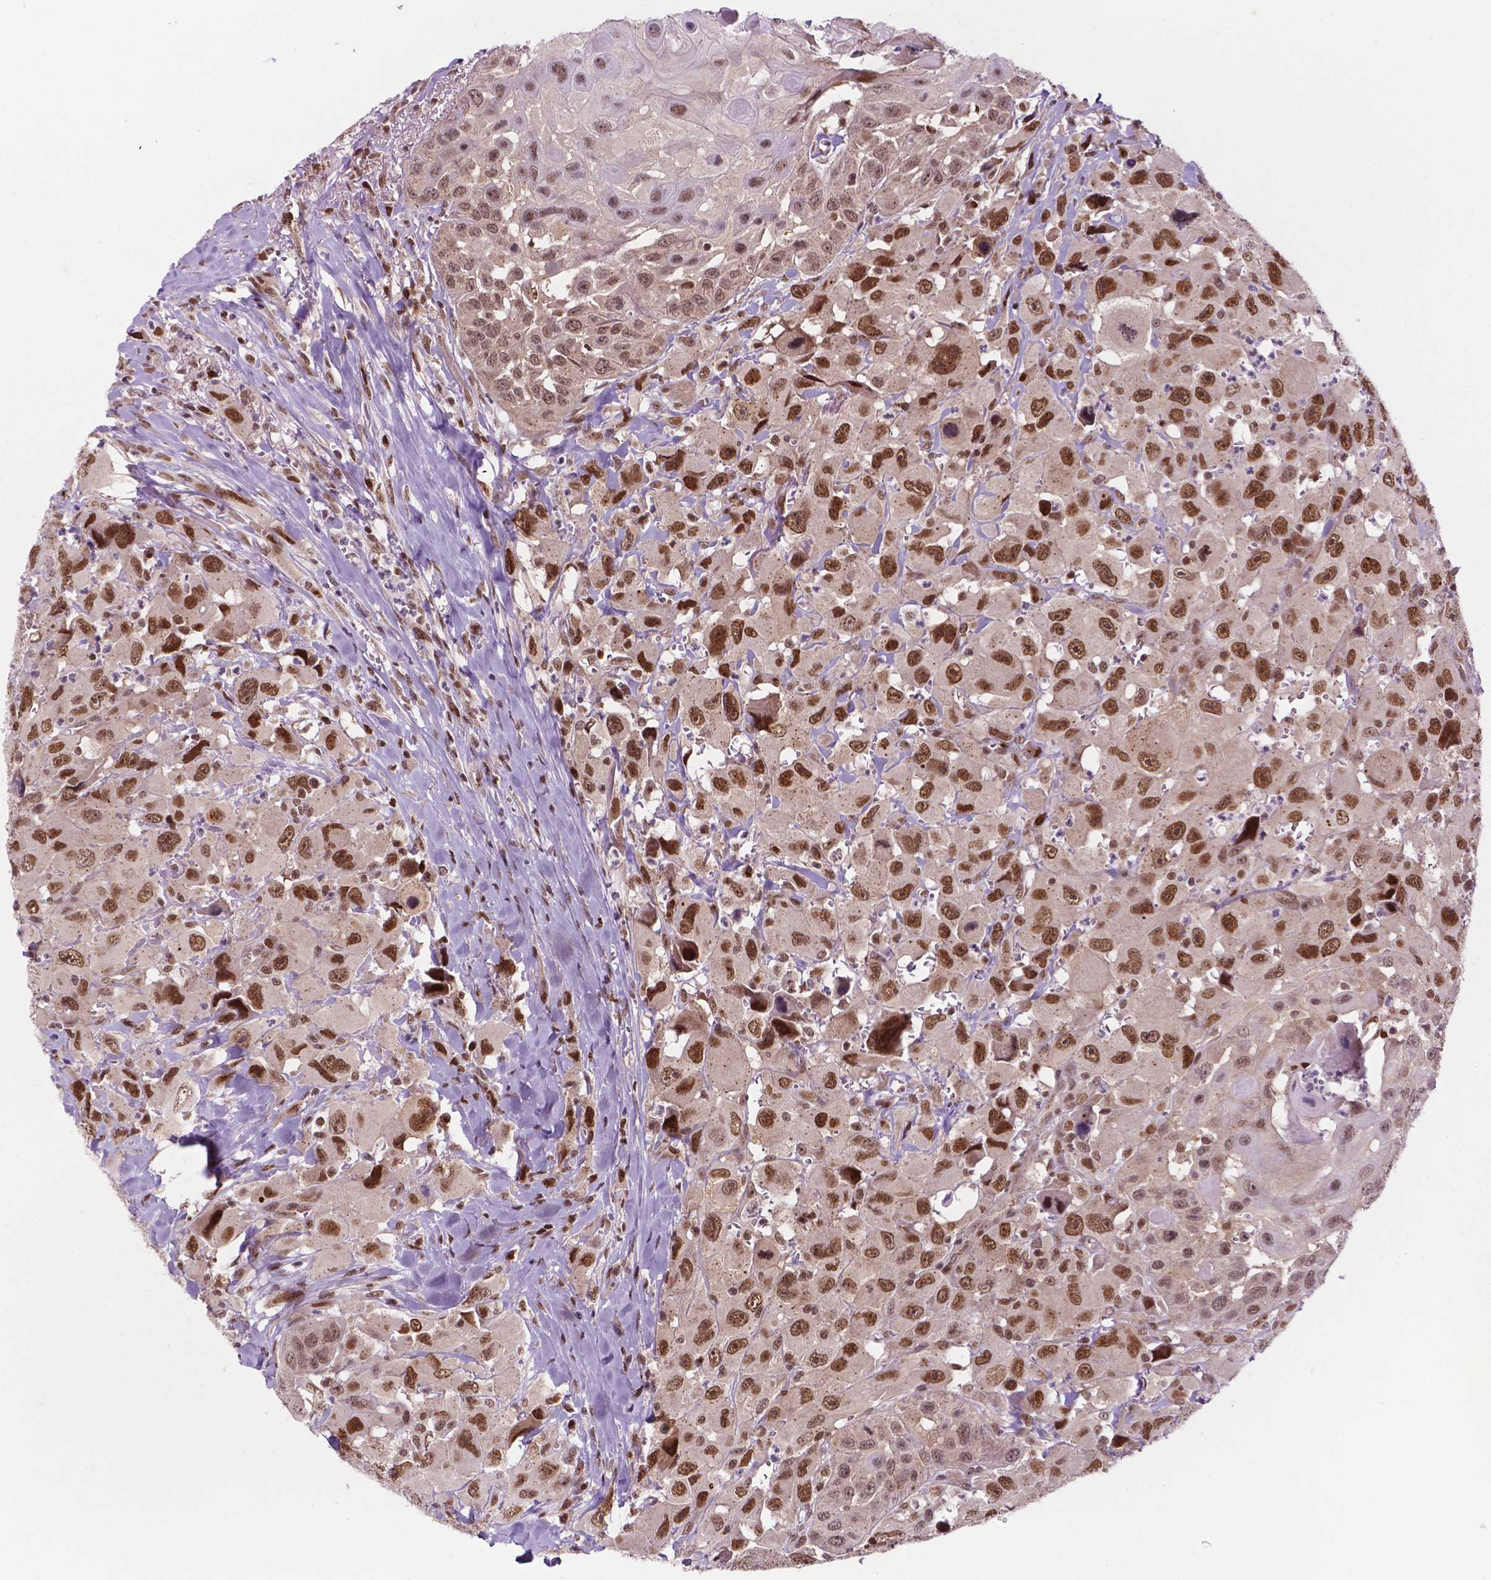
{"staining": {"intensity": "moderate", "quantity": ">75%", "location": "nuclear"}, "tissue": "head and neck cancer", "cell_type": "Tumor cells", "image_type": "cancer", "snomed": [{"axis": "morphology", "description": "Squamous cell carcinoma, NOS"}, {"axis": "morphology", "description": "Squamous cell carcinoma, metastatic, NOS"}, {"axis": "topography", "description": "Oral tissue"}, {"axis": "topography", "description": "Head-Neck"}], "caption": "Moderate nuclear positivity for a protein is appreciated in about >75% of tumor cells of head and neck cancer (metastatic squamous cell carcinoma) using immunohistochemistry (IHC).", "gene": "PER2", "patient": {"sex": "female", "age": 85}}